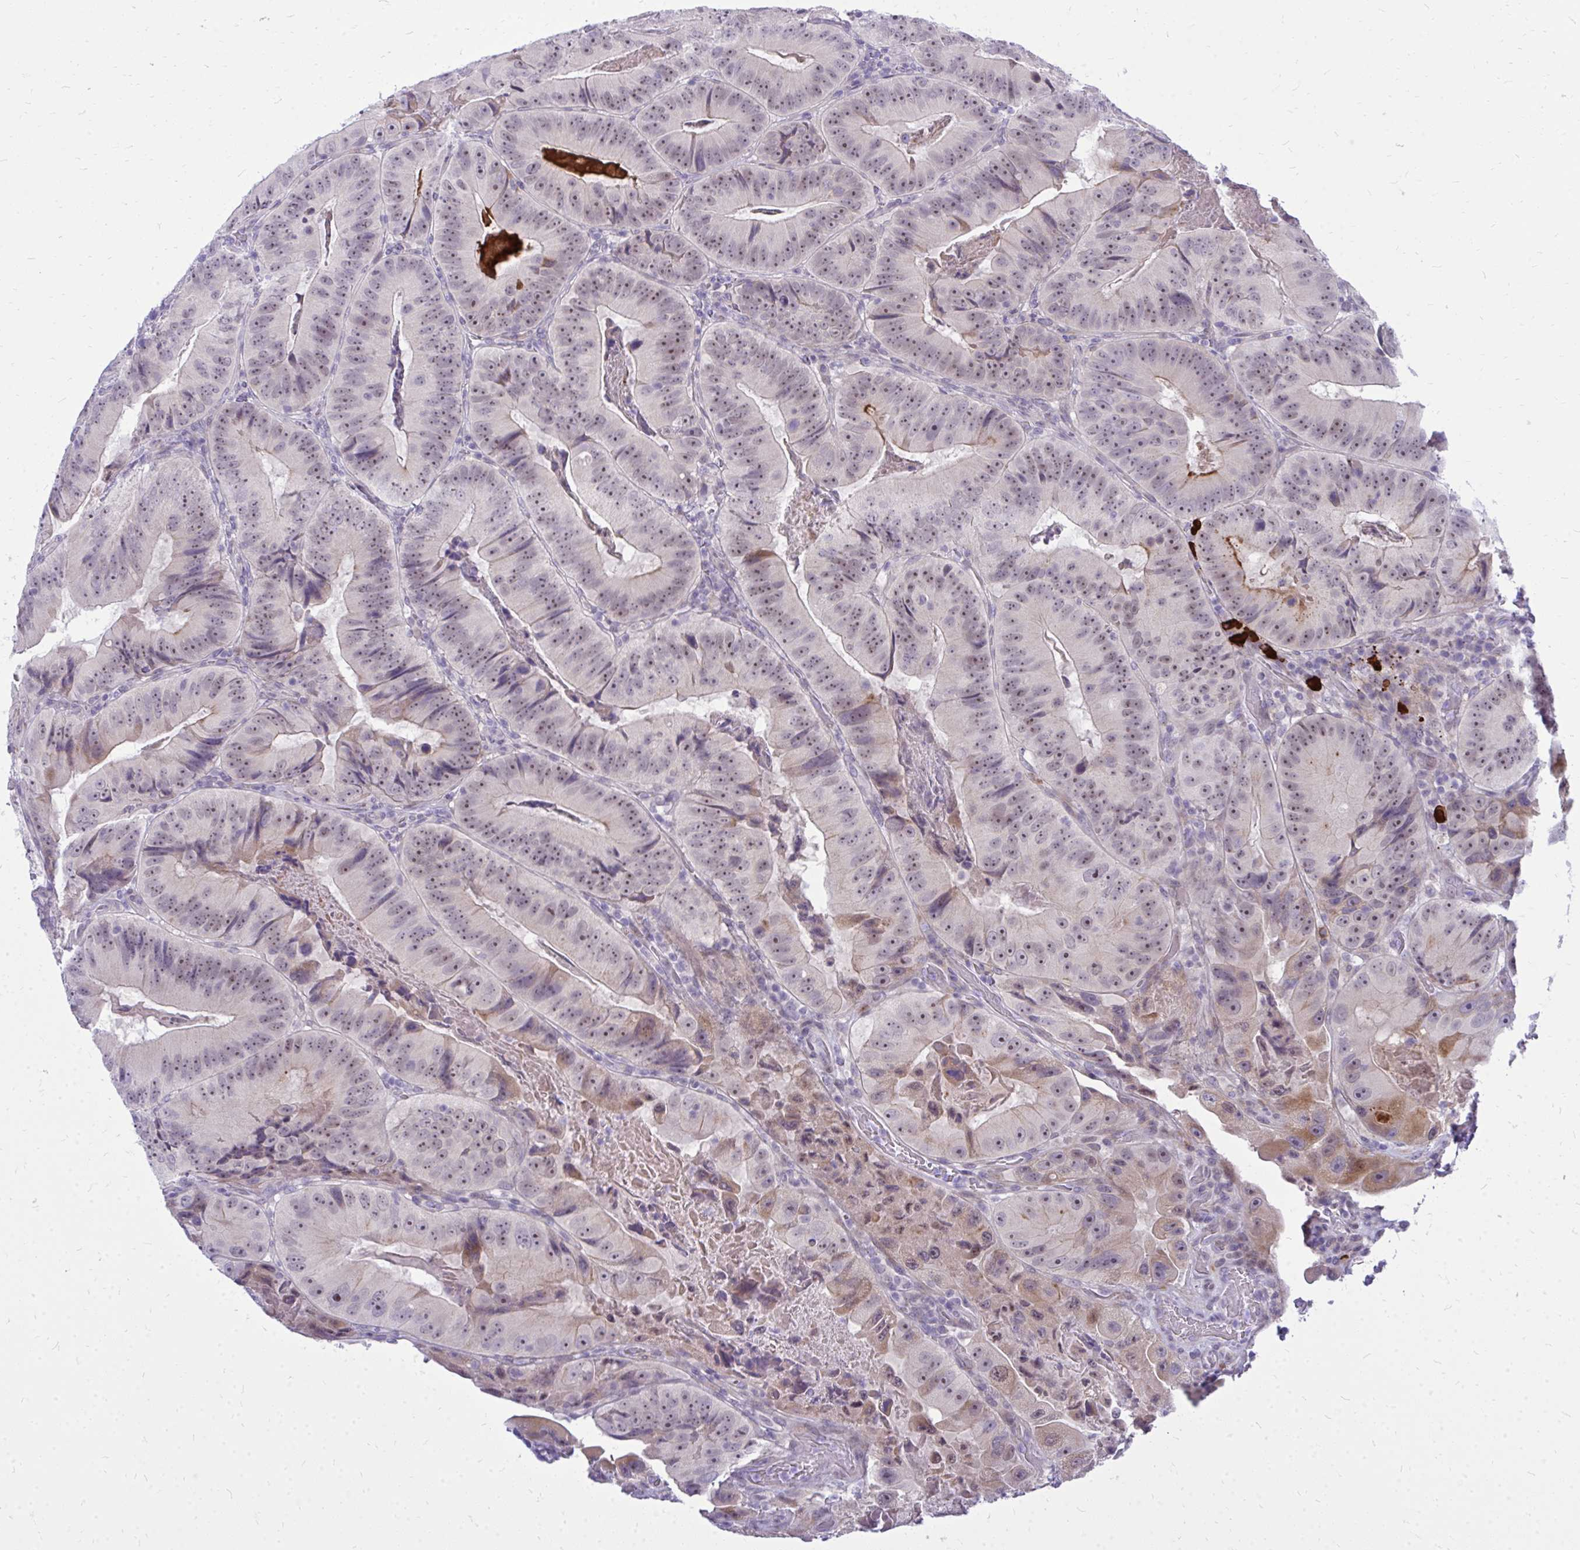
{"staining": {"intensity": "moderate", "quantity": ">75%", "location": "cytoplasmic/membranous,nuclear"}, "tissue": "colorectal cancer", "cell_type": "Tumor cells", "image_type": "cancer", "snomed": [{"axis": "morphology", "description": "Adenocarcinoma, NOS"}, {"axis": "topography", "description": "Colon"}], "caption": "Tumor cells display medium levels of moderate cytoplasmic/membranous and nuclear expression in about >75% of cells in human colorectal cancer.", "gene": "ZSCAN25", "patient": {"sex": "female", "age": 86}}